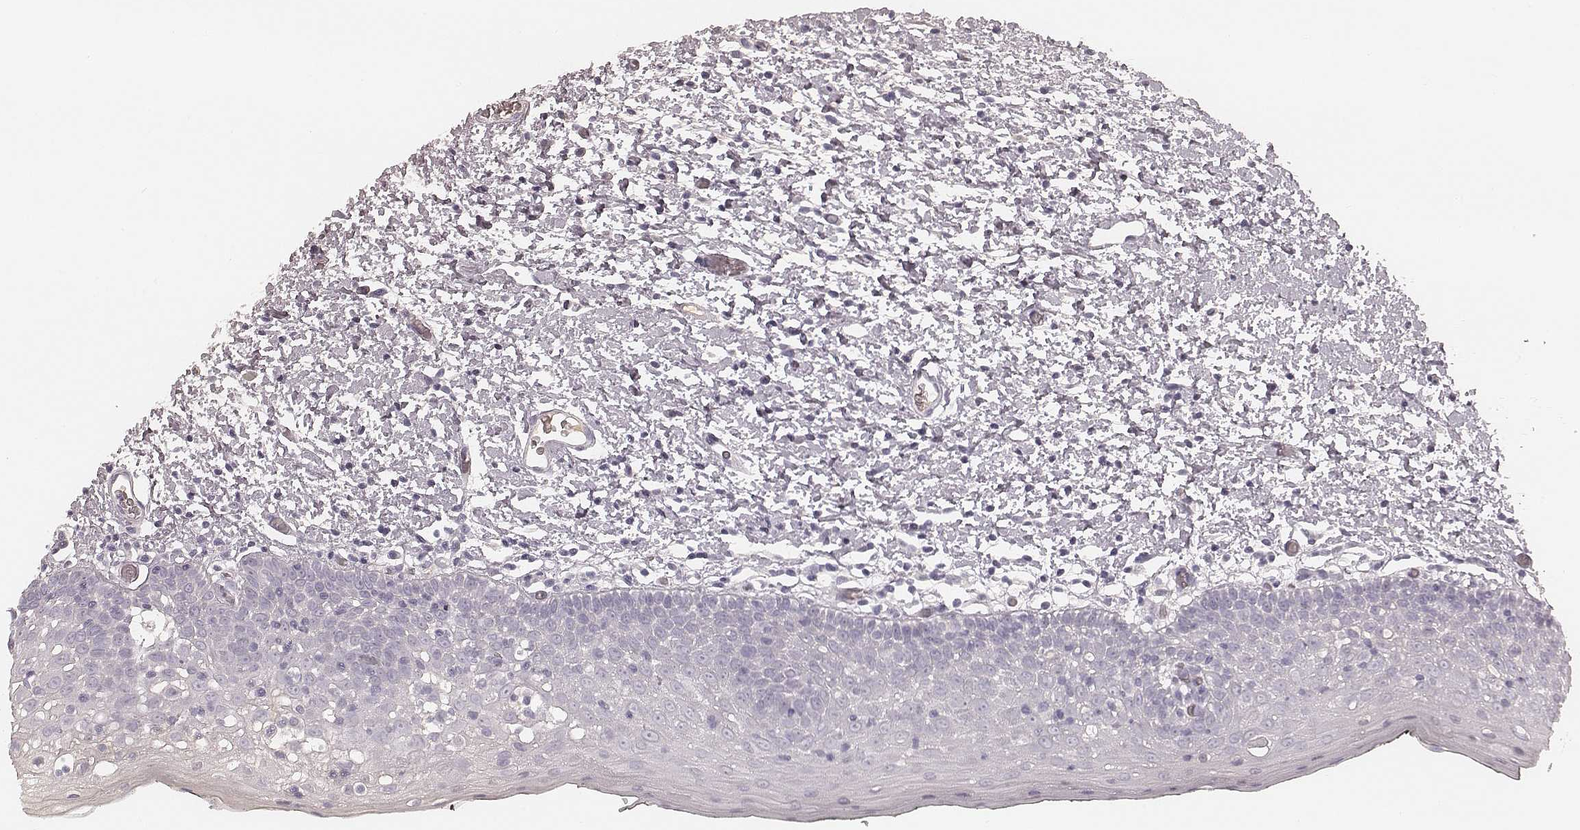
{"staining": {"intensity": "negative", "quantity": "none", "location": "none"}, "tissue": "oral mucosa", "cell_type": "Squamous epithelial cells", "image_type": "normal", "snomed": [{"axis": "morphology", "description": "Normal tissue, NOS"}, {"axis": "morphology", "description": "Squamous cell carcinoma, NOS"}, {"axis": "topography", "description": "Oral tissue"}, {"axis": "topography", "description": "Head-Neck"}], "caption": "Micrograph shows no protein staining in squamous epithelial cells of benign oral mucosa. (Stains: DAB (3,3'-diaminobenzidine) immunohistochemistry with hematoxylin counter stain, Microscopy: brightfield microscopy at high magnification).", "gene": "SMIM24", "patient": {"sex": "male", "age": 69}}